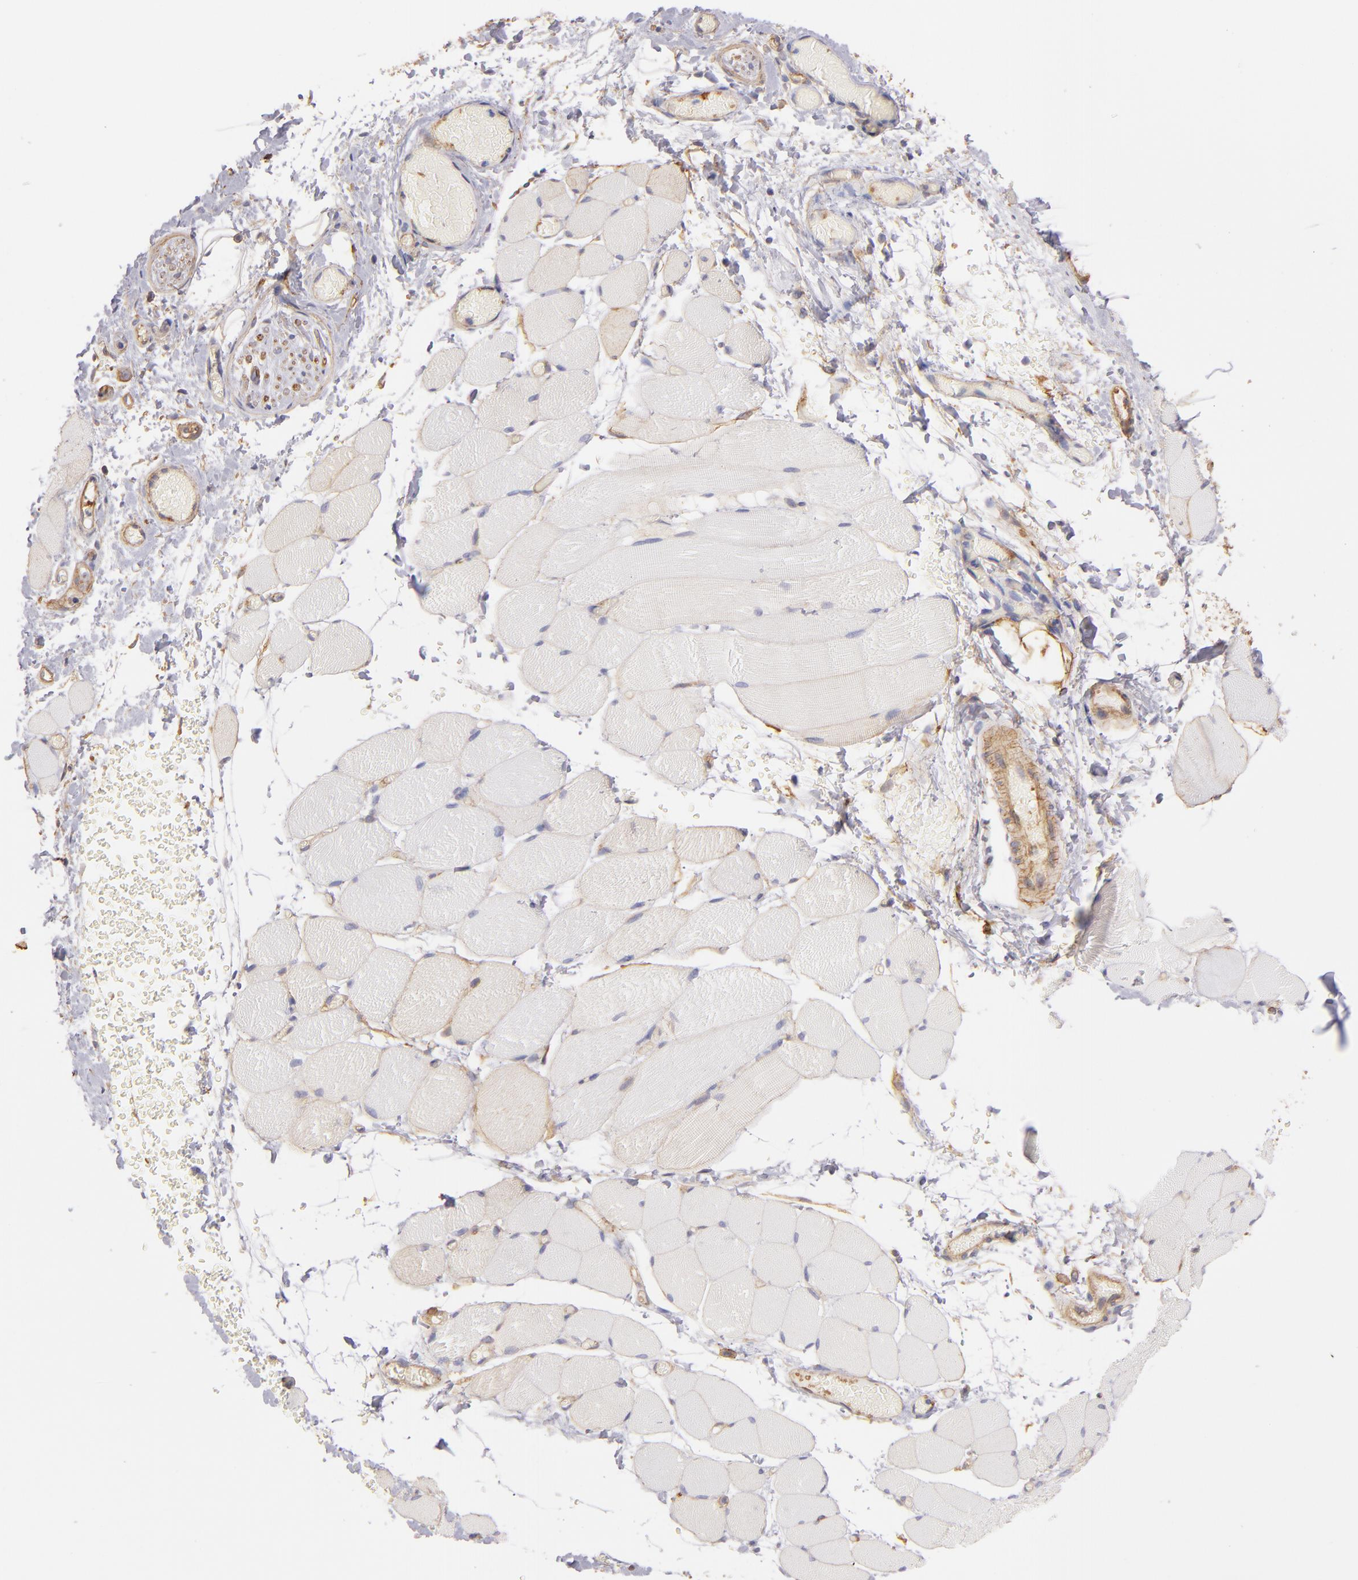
{"staining": {"intensity": "negative", "quantity": "none", "location": "none"}, "tissue": "skeletal muscle", "cell_type": "Myocytes", "image_type": "normal", "snomed": [{"axis": "morphology", "description": "Normal tissue, NOS"}, {"axis": "topography", "description": "Skeletal muscle"}, {"axis": "topography", "description": "Soft tissue"}], "caption": "High magnification brightfield microscopy of unremarkable skeletal muscle stained with DAB (brown) and counterstained with hematoxylin (blue): myocytes show no significant positivity.", "gene": "CD151", "patient": {"sex": "female", "age": 58}}